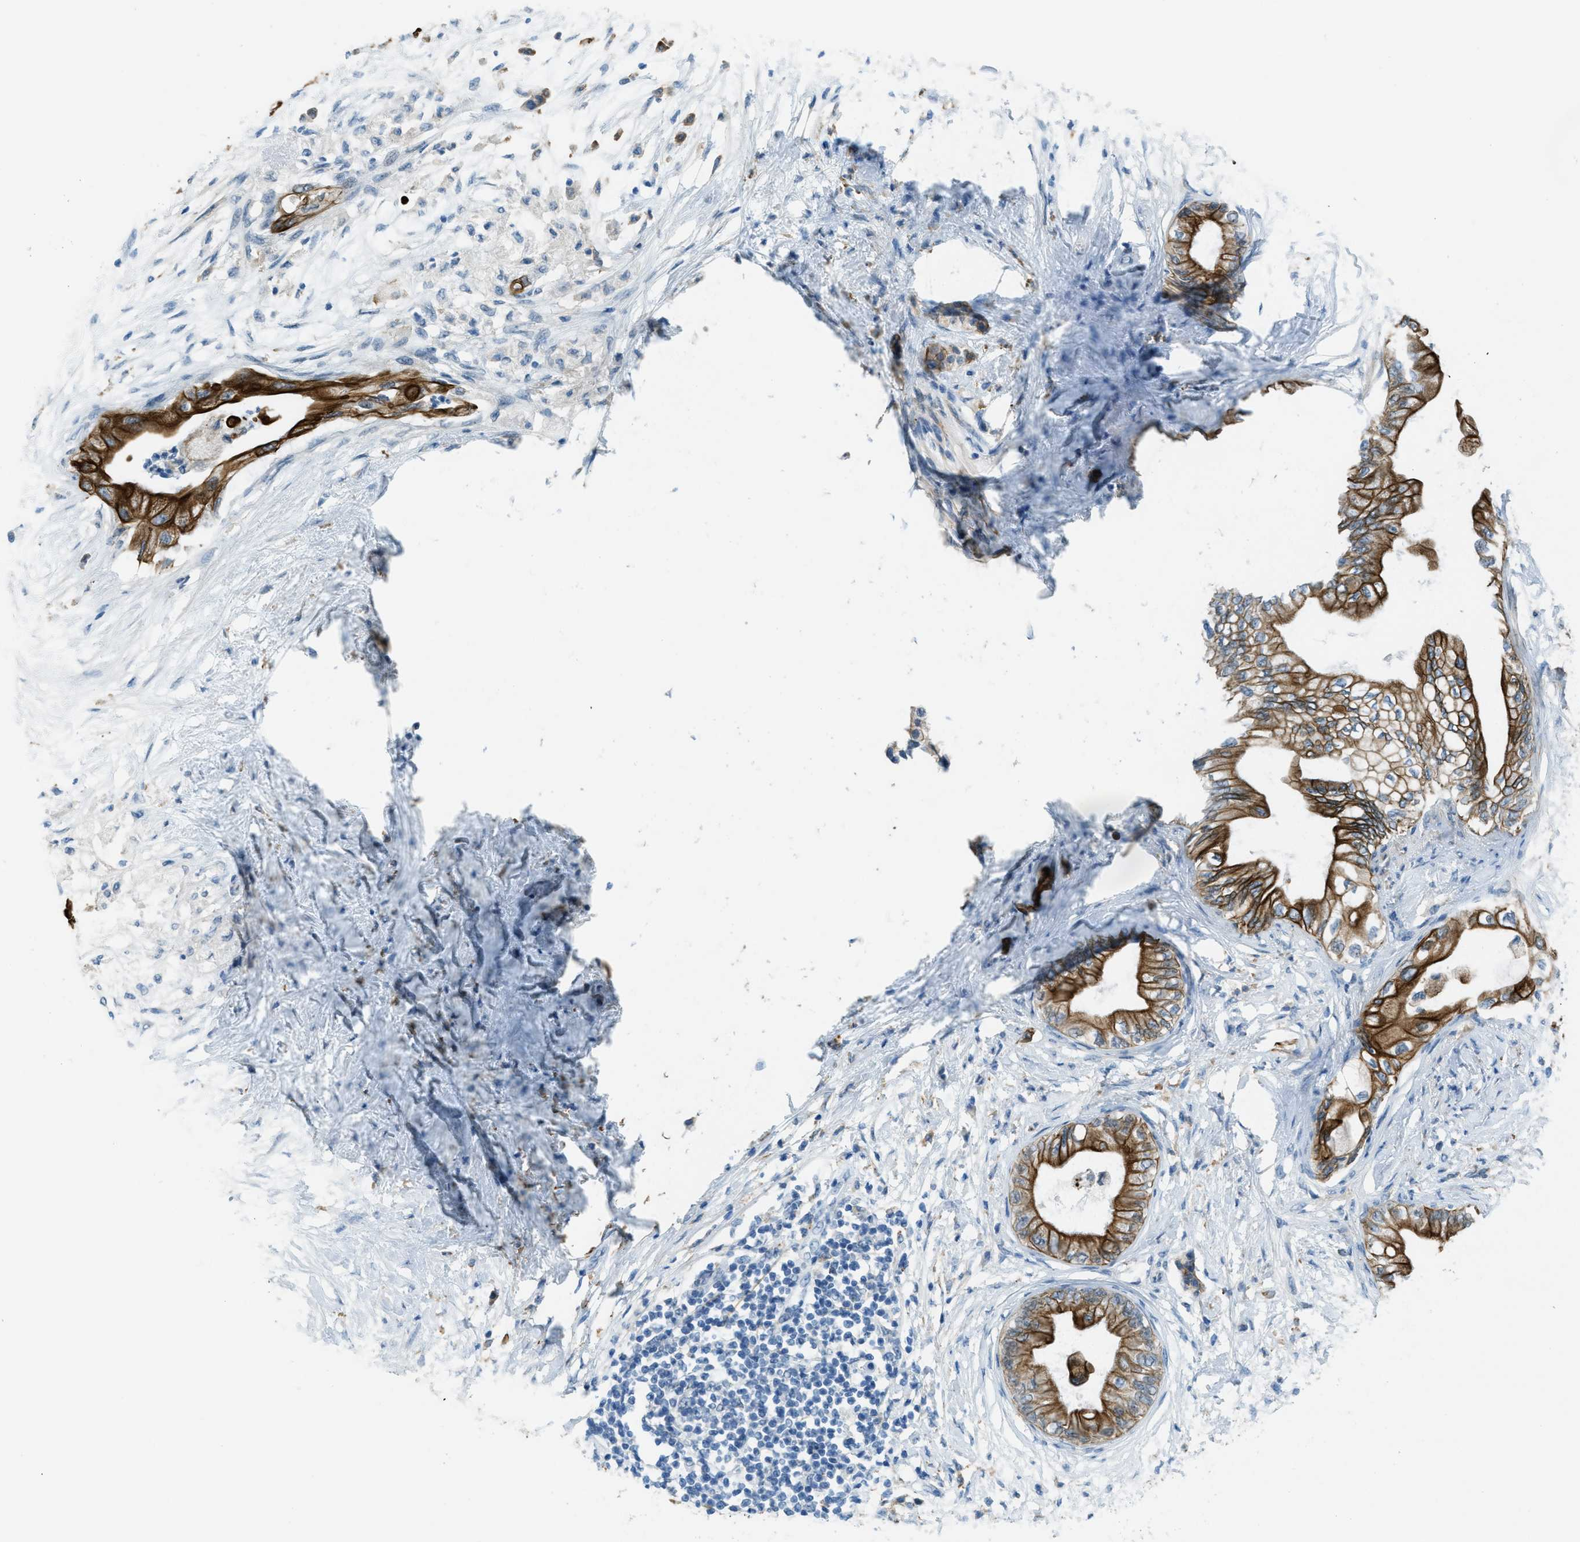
{"staining": {"intensity": "strong", "quantity": ">75%", "location": "cytoplasmic/membranous"}, "tissue": "pancreatic cancer", "cell_type": "Tumor cells", "image_type": "cancer", "snomed": [{"axis": "morphology", "description": "Normal tissue, NOS"}, {"axis": "morphology", "description": "Adenocarcinoma, NOS"}, {"axis": "topography", "description": "Pancreas"}, {"axis": "topography", "description": "Duodenum"}], "caption": "Pancreatic cancer (adenocarcinoma) tissue shows strong cytoplasmic/membranous positivity in approximately >75% of tumor cells, visualized by immunohistochemistry.", "gene": "KLHL8", "patient": {"sex": "female", "age": 60}}